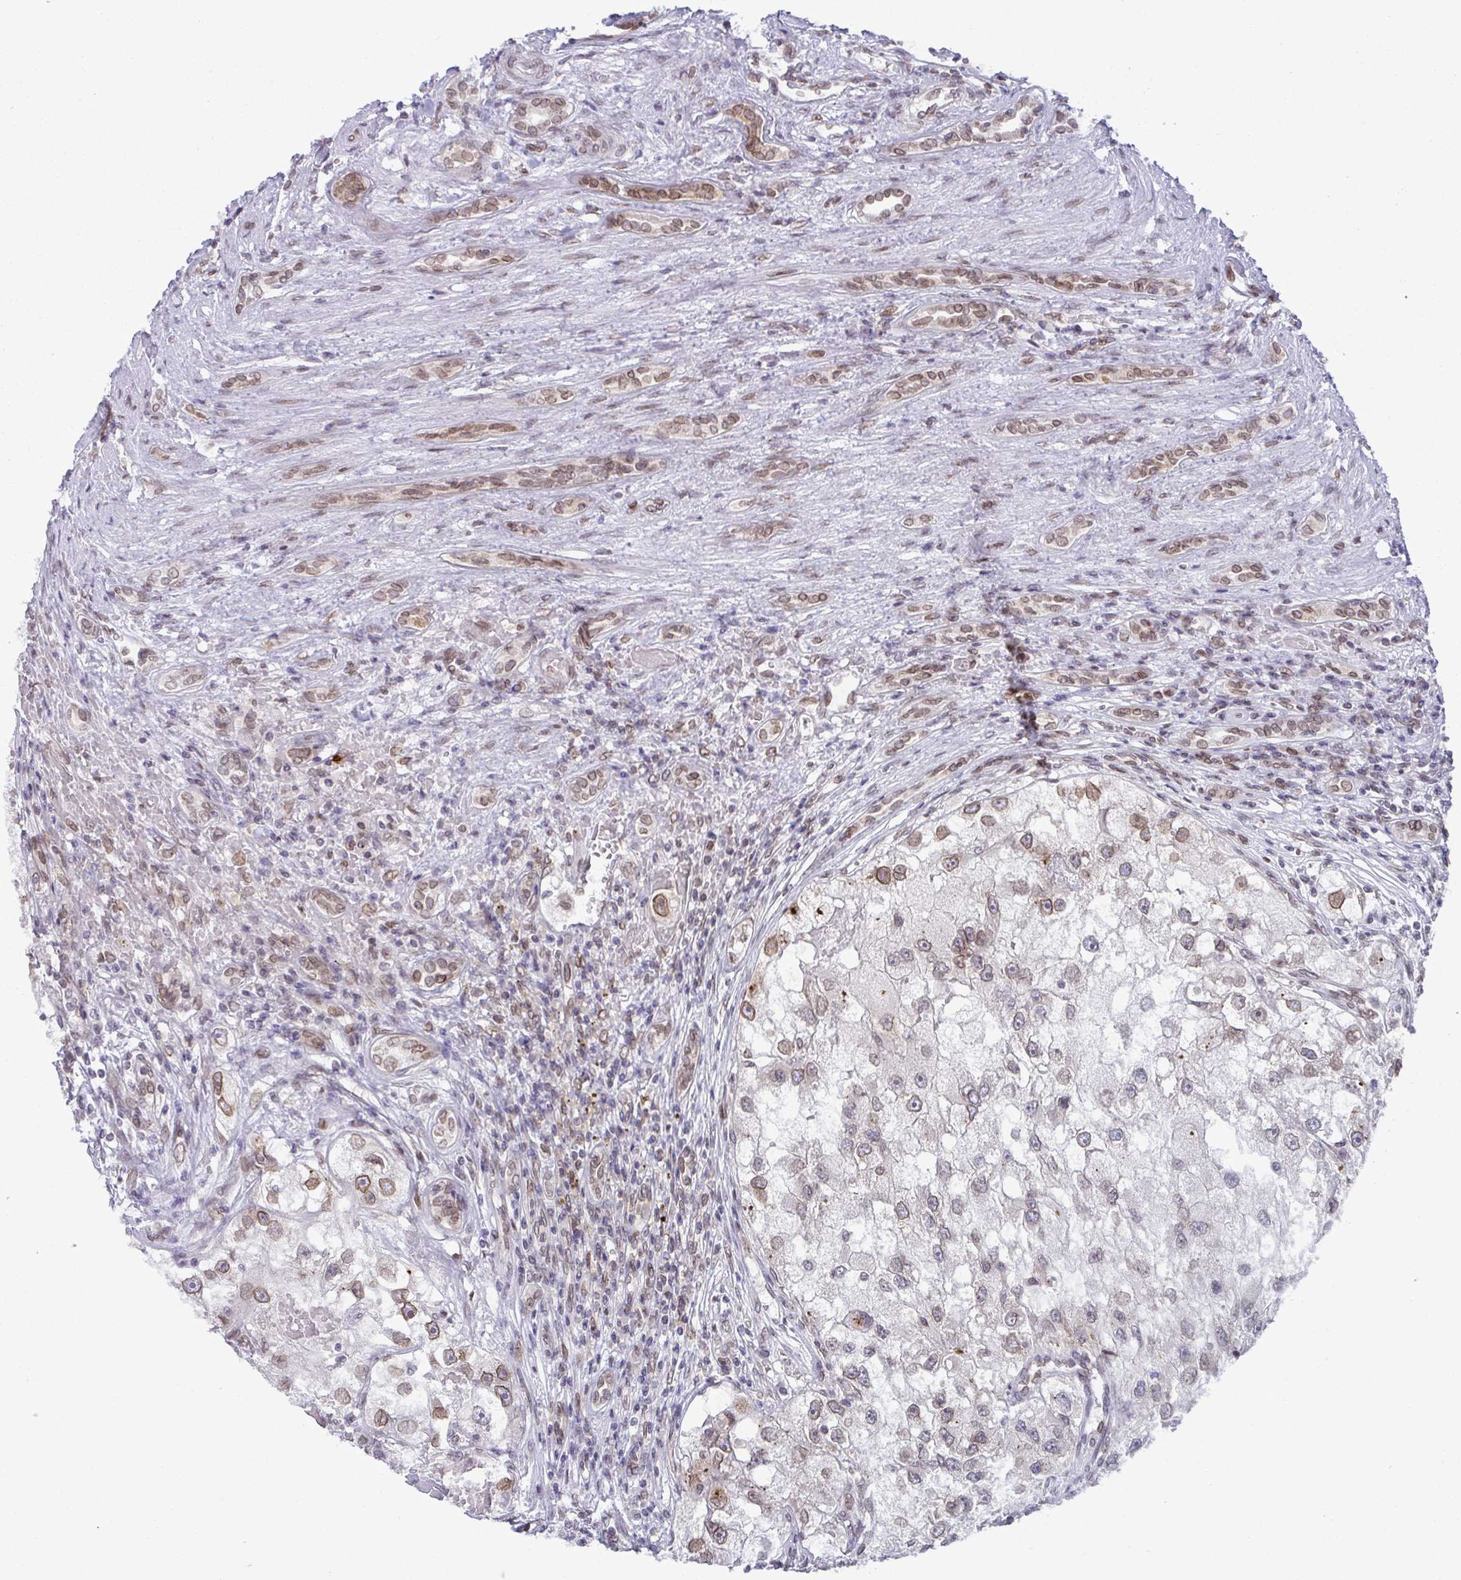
{"staining": {"intensity": "moderate", "quantity": ">75%", "location": "cytoplasmic/membranous,nuclear"}, "tissue": "renal cancer", "cell_type": "Tumor cells", "image_type": "cancer", "snomed": [{"axis": "morphology", "description": "Adenocarcinoma, NOS"}, {"axis": "topography", "description": "Kidney"}], "caption": "The photomicrograph reveals staining of renal cancer (adenocarcinoma), revealing moderate cytoplasmic/membranous and nuclear protein expression (brown color) within tumor cells.", "gene": "RANBP2", "patient": {"sex": "male", "age": 63}}